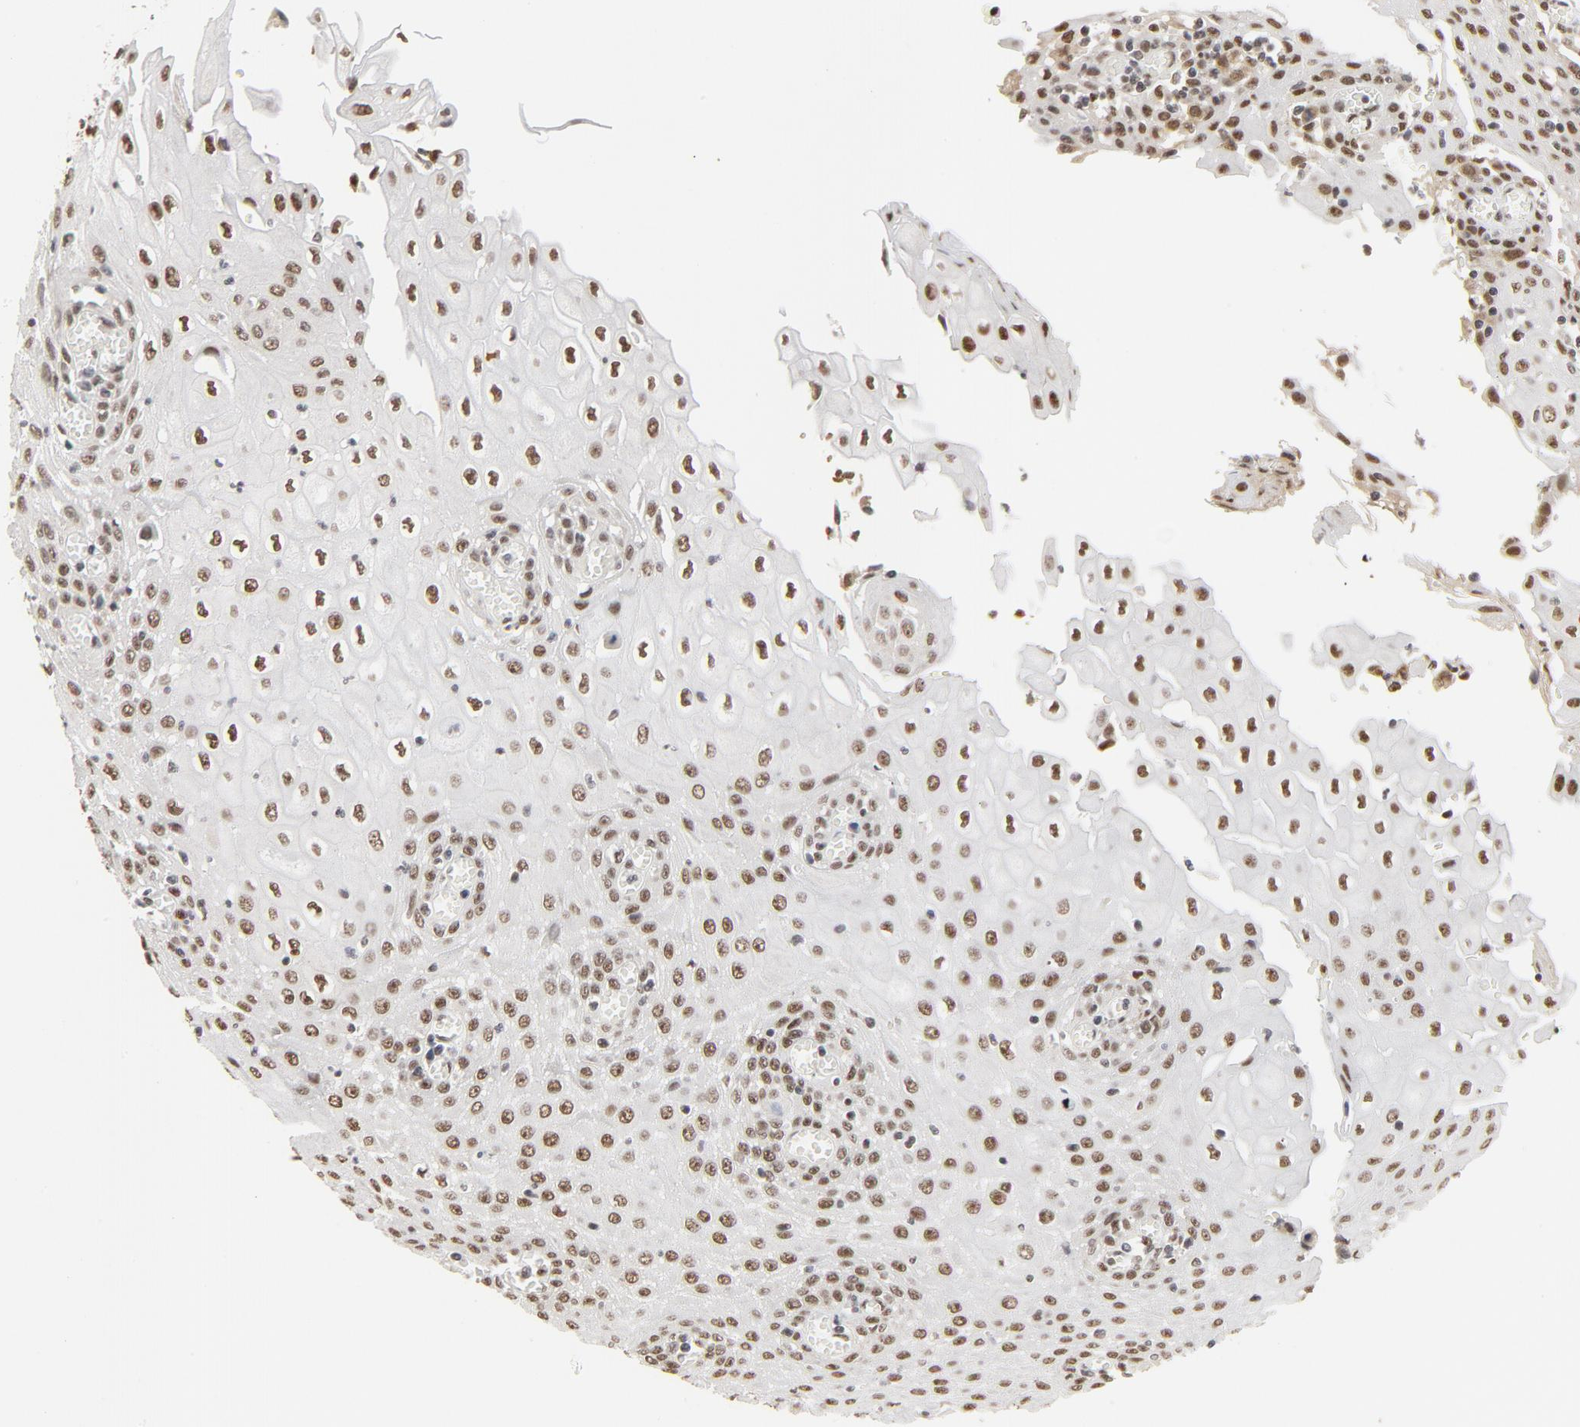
{"staining": {"intensity": "moderate", "quantity": ">75%", "location": "nuclear"}, "tissue": "esophagus", "cell_type": "Squamous epithelial cells", "image_type": "normal", "snomed": [{"axis": "morphology", "description": "Normal tissue, NOS"}, {"axis": "morphology", "description": "Squamous cell carcinoma, NOS"}, {"axis": "topography", "description": "Esophagus"}], "caption": "High-power microscopy captured an immunohistochemistry image of unremarkable esophagus, revealing moderate nuclear staining in about >75% of squamous epithelial cells.", "gene": "MRE11", "patient": {"sex": "male", "age": 65}}